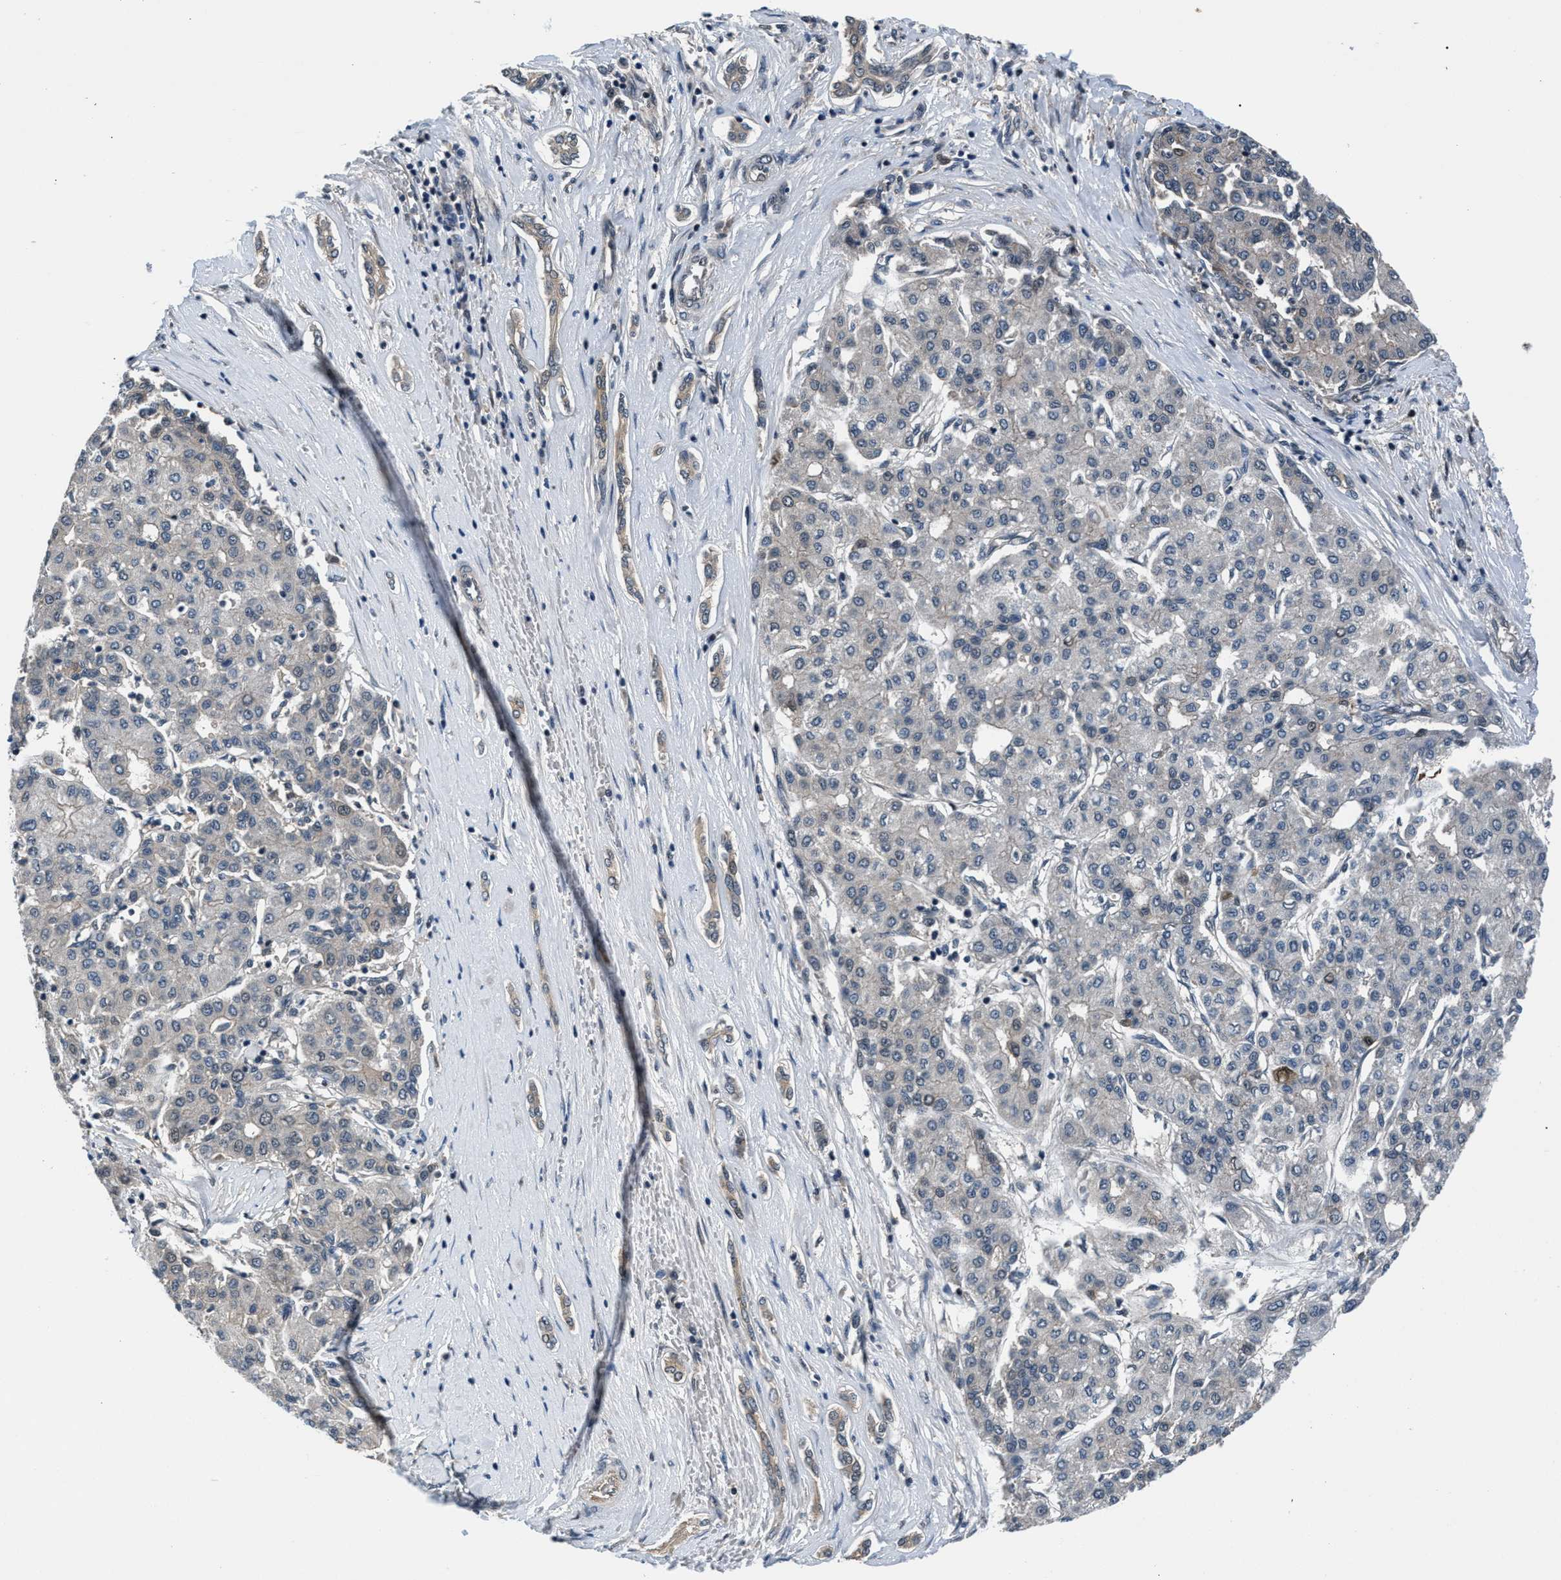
{"staining": {"intensity": "negative", "quantity": "none", "location": "none"}, "tissue": "liver cancer", "cell_type": "Tumor cells", "image_type": "cancer", "snomed": [{"axis": "morphology", "description": "Carcinoma, Hepatocellular, NOS"}, {"axis": "topography", "description": "Liver"}], "caption": "This is an immunohistochemistry (IHC) photomicrograph of human liver cancer. There is no staining in tumor cells.", "gene": "RBM33", "patient": {"sex": "male", "age": 65}}